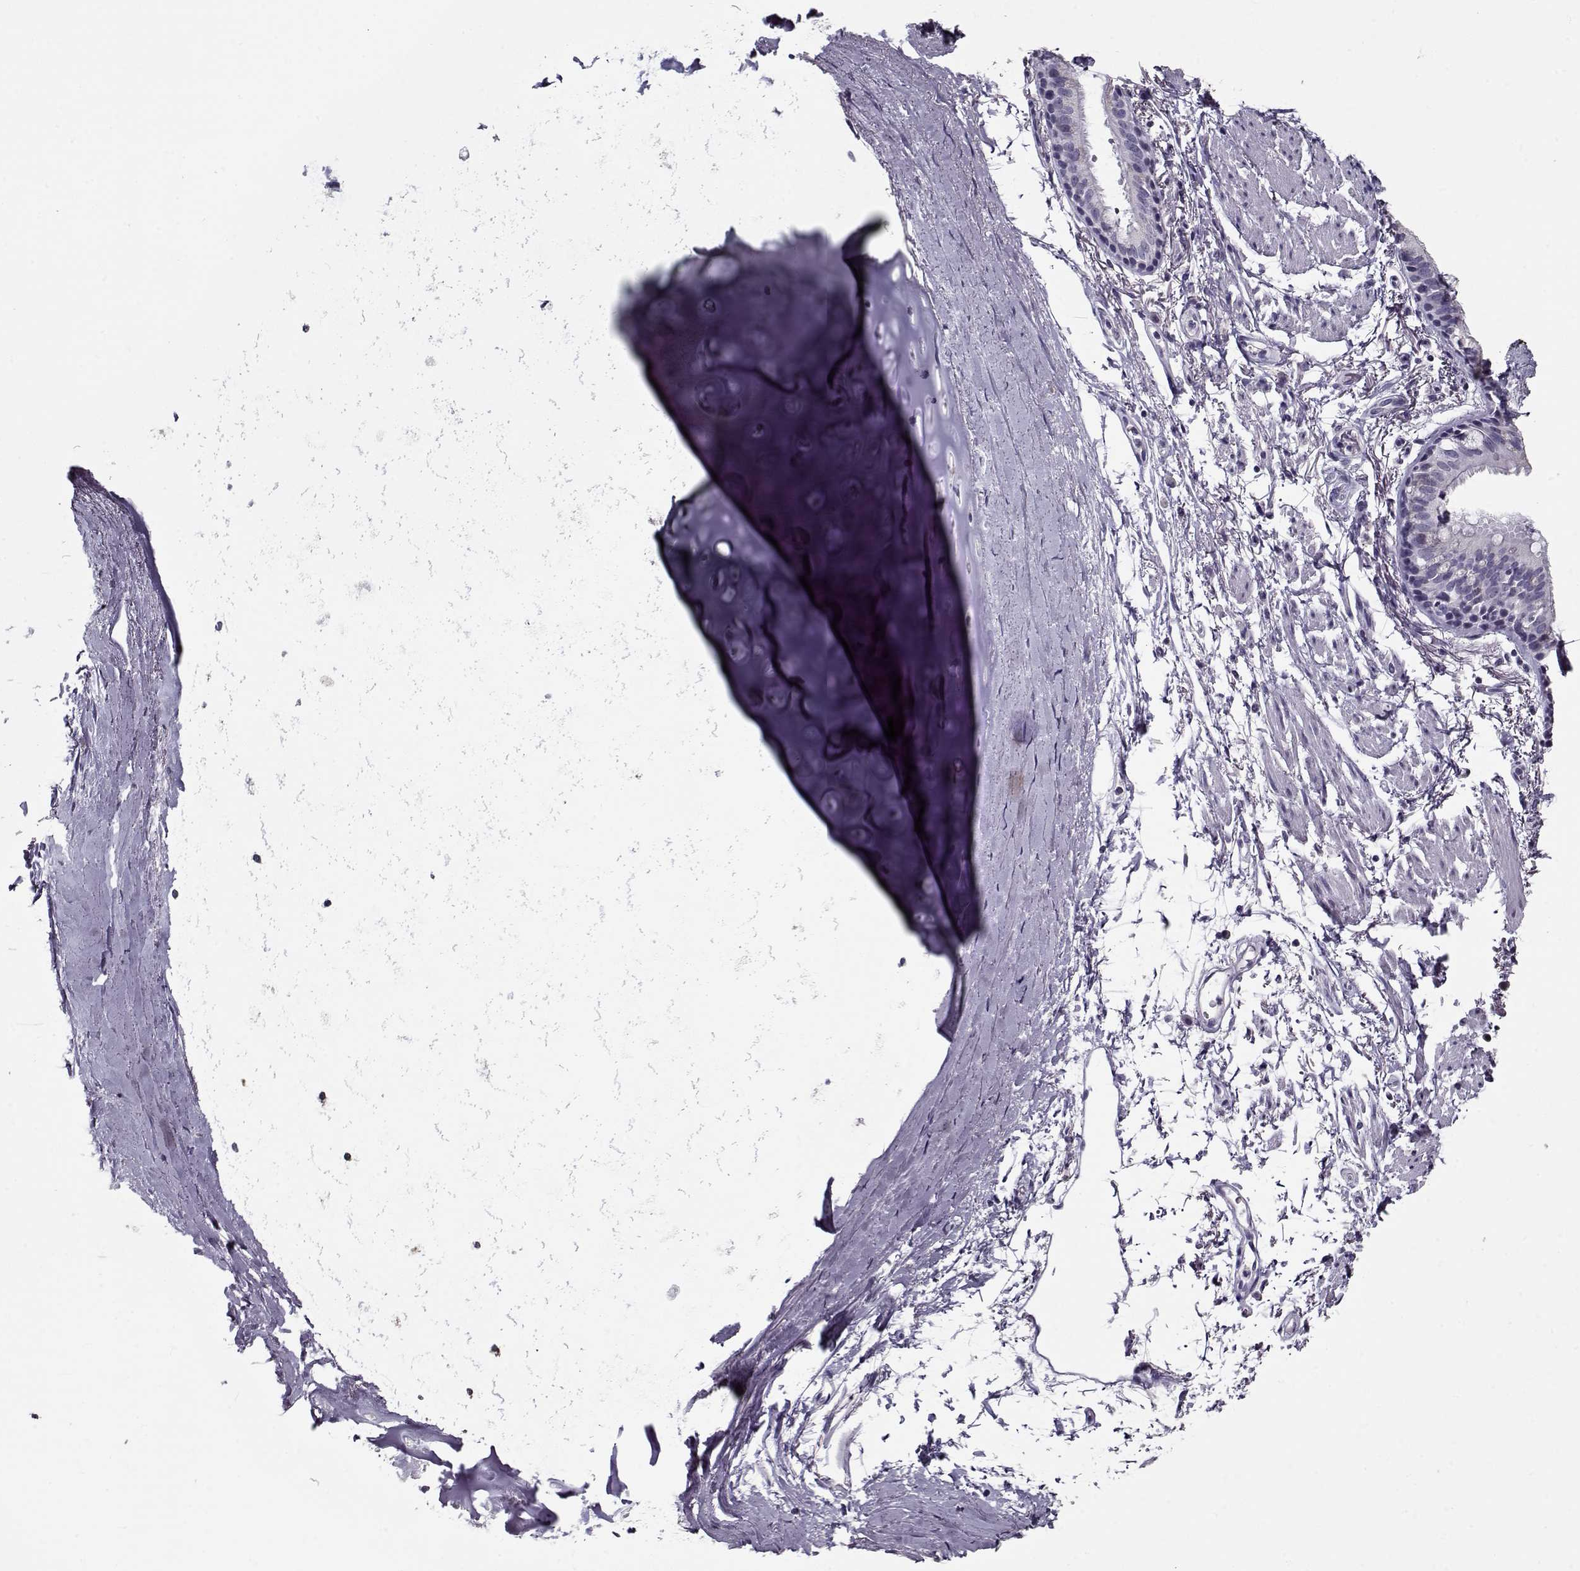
{"staining": {"intensity": "negative", "quantity": "none", "location": "none"}, "tissue": "bronchus", "cell_type": "Respiratory epithelial cells", "image_type": "normal", "snomed": [{"axis": "morphology", "description": "Normal tissue, NOS"}, {"axis": "topography", "description": "Lymph node"}, {"axis": "topography", "description": "Bronchus"}], "caption": "The histopathology image reveals no significant expression in respiratory epithelial cells of bronchus. (Stains: DAB IHC with hematoxylin counter stain, Microscopy: brightfield microscopy at high magnification).", "gene": "SEC16B", "patient": {"sex": "female", "age": 70}}